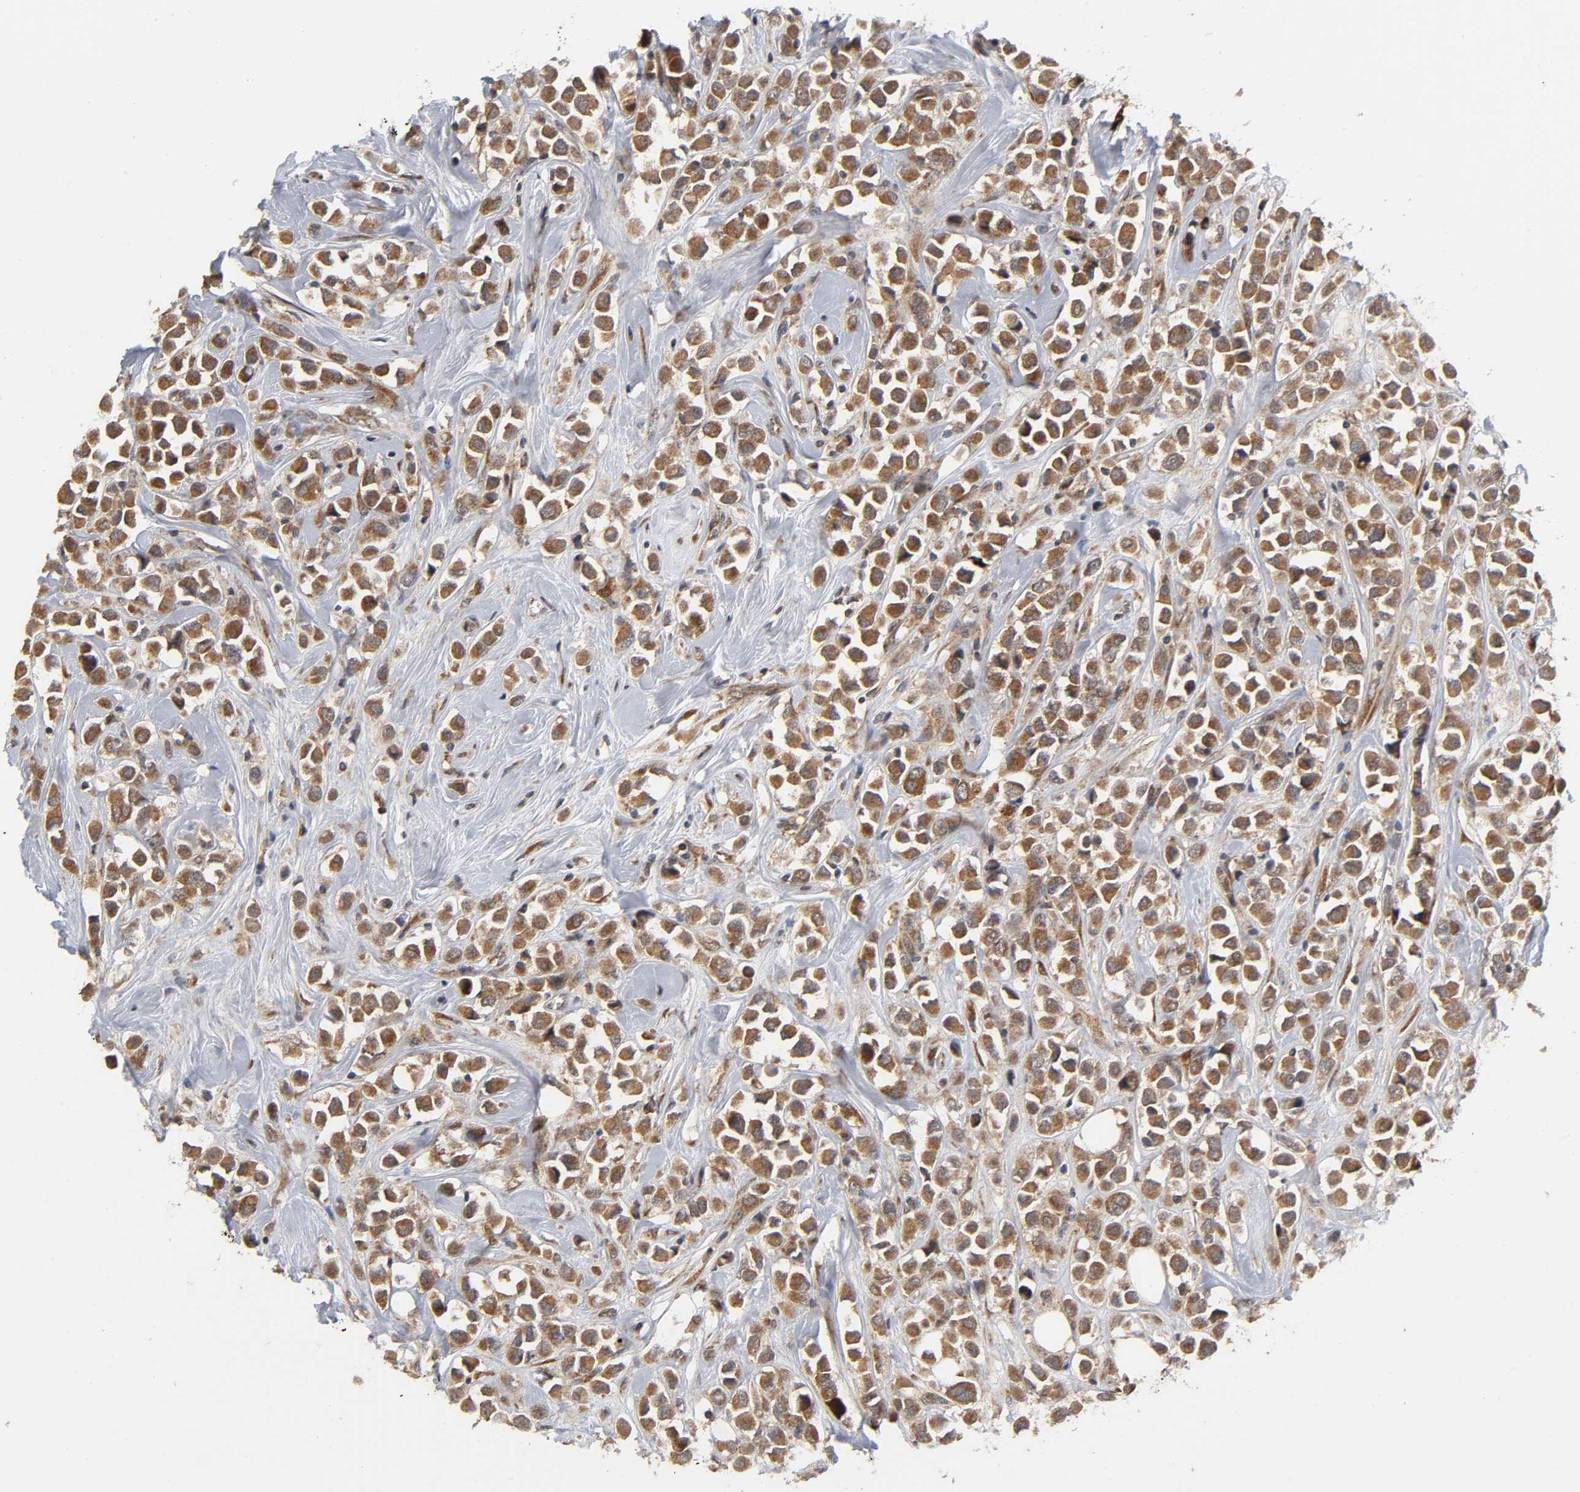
{"staining": {"intensity": "moderate", "quantity": ">75%", "location": "cytoplasmic/membranous"}, "tissue": "breast cancer", "cell_type": "Tumor cells", "image_type": "cancer", "snomed": [{"axis": "morphology", "description": "Duct carcinoma"}, {"axis": "topography", "description": "Breast"}], "caption": "Immunohistochemistry photomicrograph of human breast cancer (invasive ductal carcinoma) stained for a protein (brown), which shows medium levels of moderate cytoplasmic/membranous expression in about >75% of tumor cells.", "gene": "SLC30A9", "patient": {"sex": "female", "age": 61}}